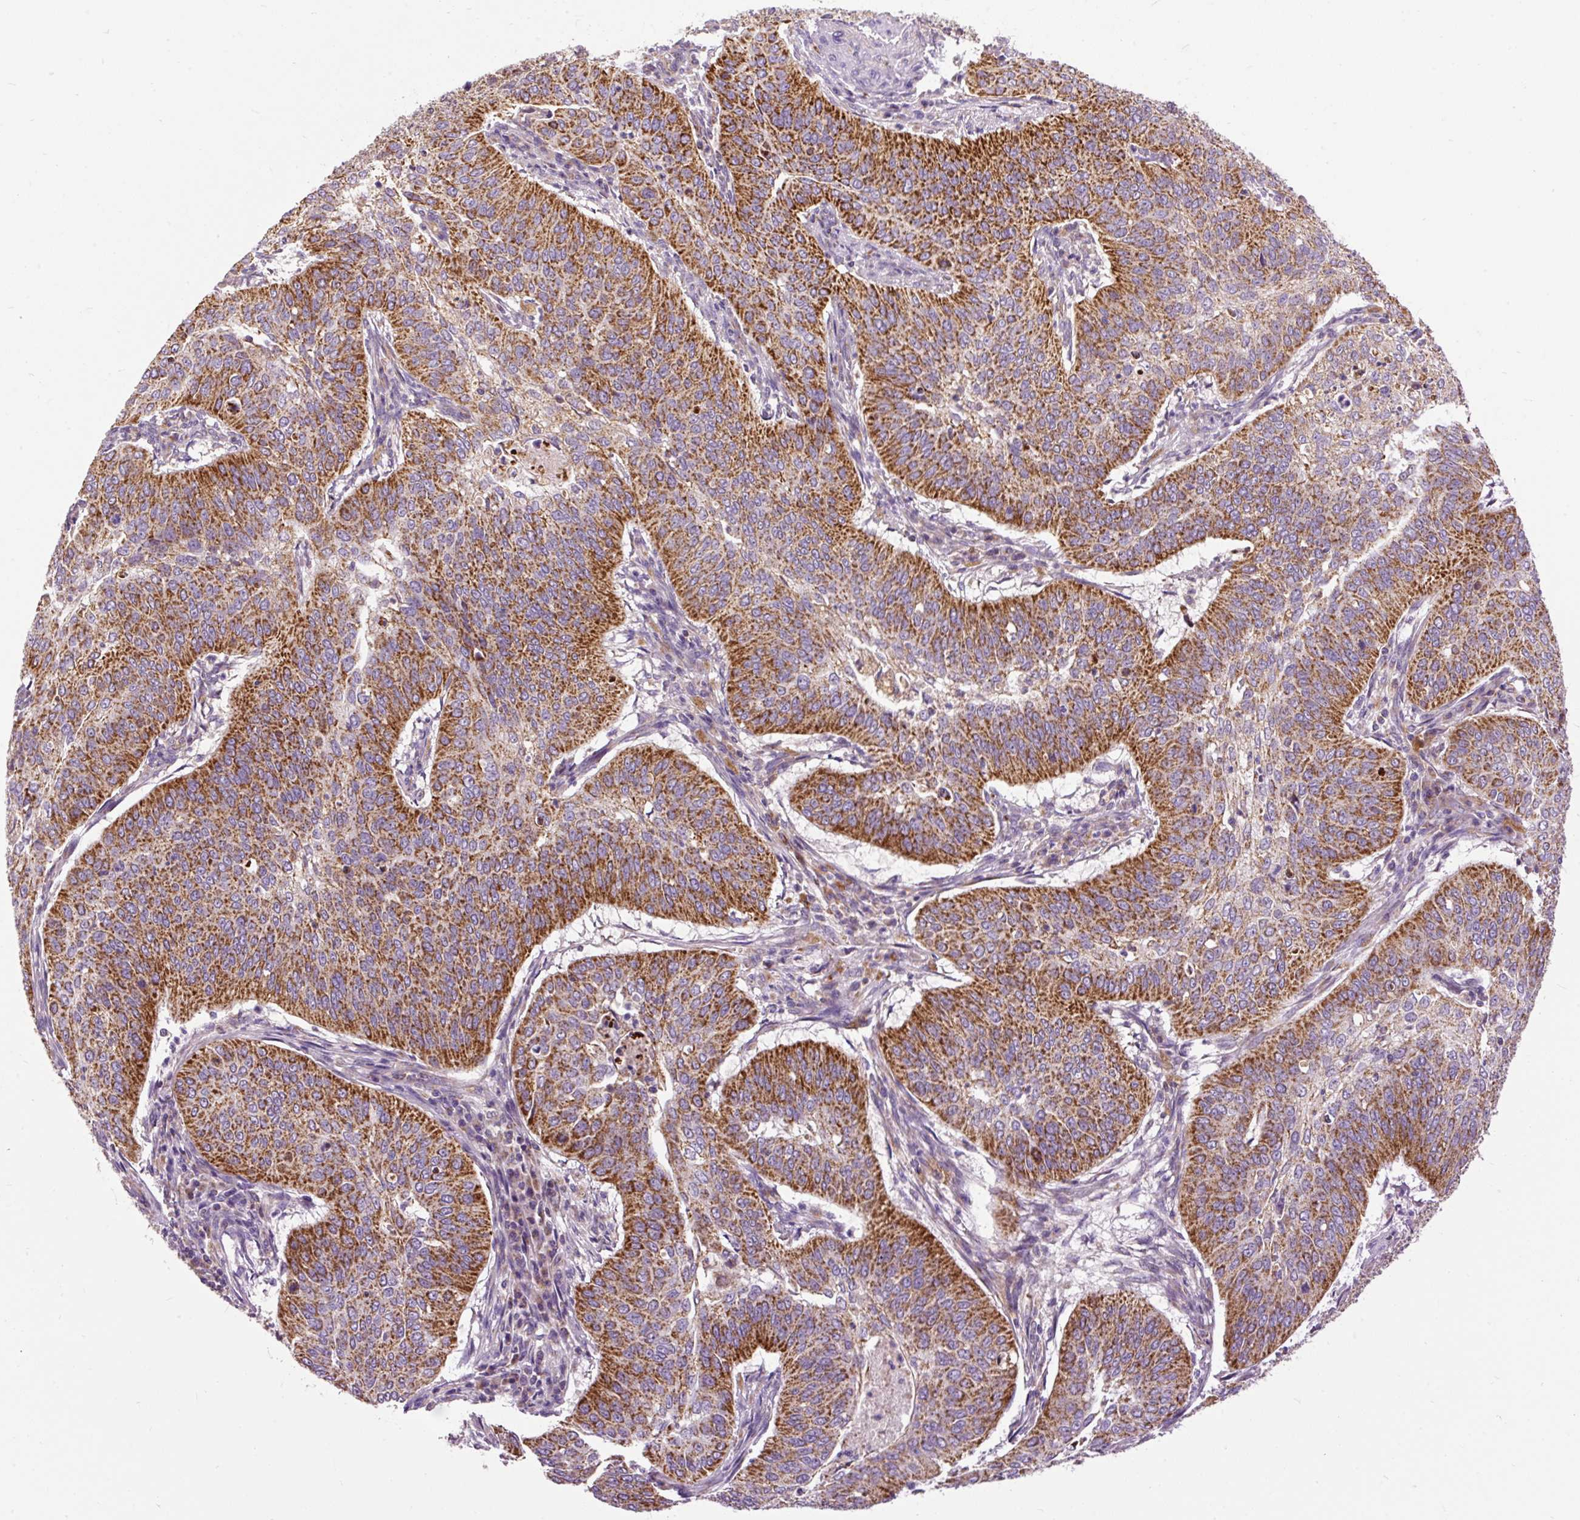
{"staining": {"intensity": "strong", "quantity": ">75%", "location": "cytoplasmic/membranous"}, "tissue": "cervical cancer", "cell_type": "Tumor cells", "image_type": "cancer", "snomed": [{"axis": "morphology", "description": "Normal tissue, NOS"}, {"axis": "morphology", "description": "Squamous cell carcinoma, NOS"}, {"axis": "topography", "description": "Cervix"}], "caption": "Approximately >75% of tumor cells in human cervical squamous cell carcinoma demonstrate strong cytoplasmic/membranous protein positivity as visualized by brown immunohistochemical staining.", "gene": "TOMM40", "patient": {"sex": "female", "age": 39}}